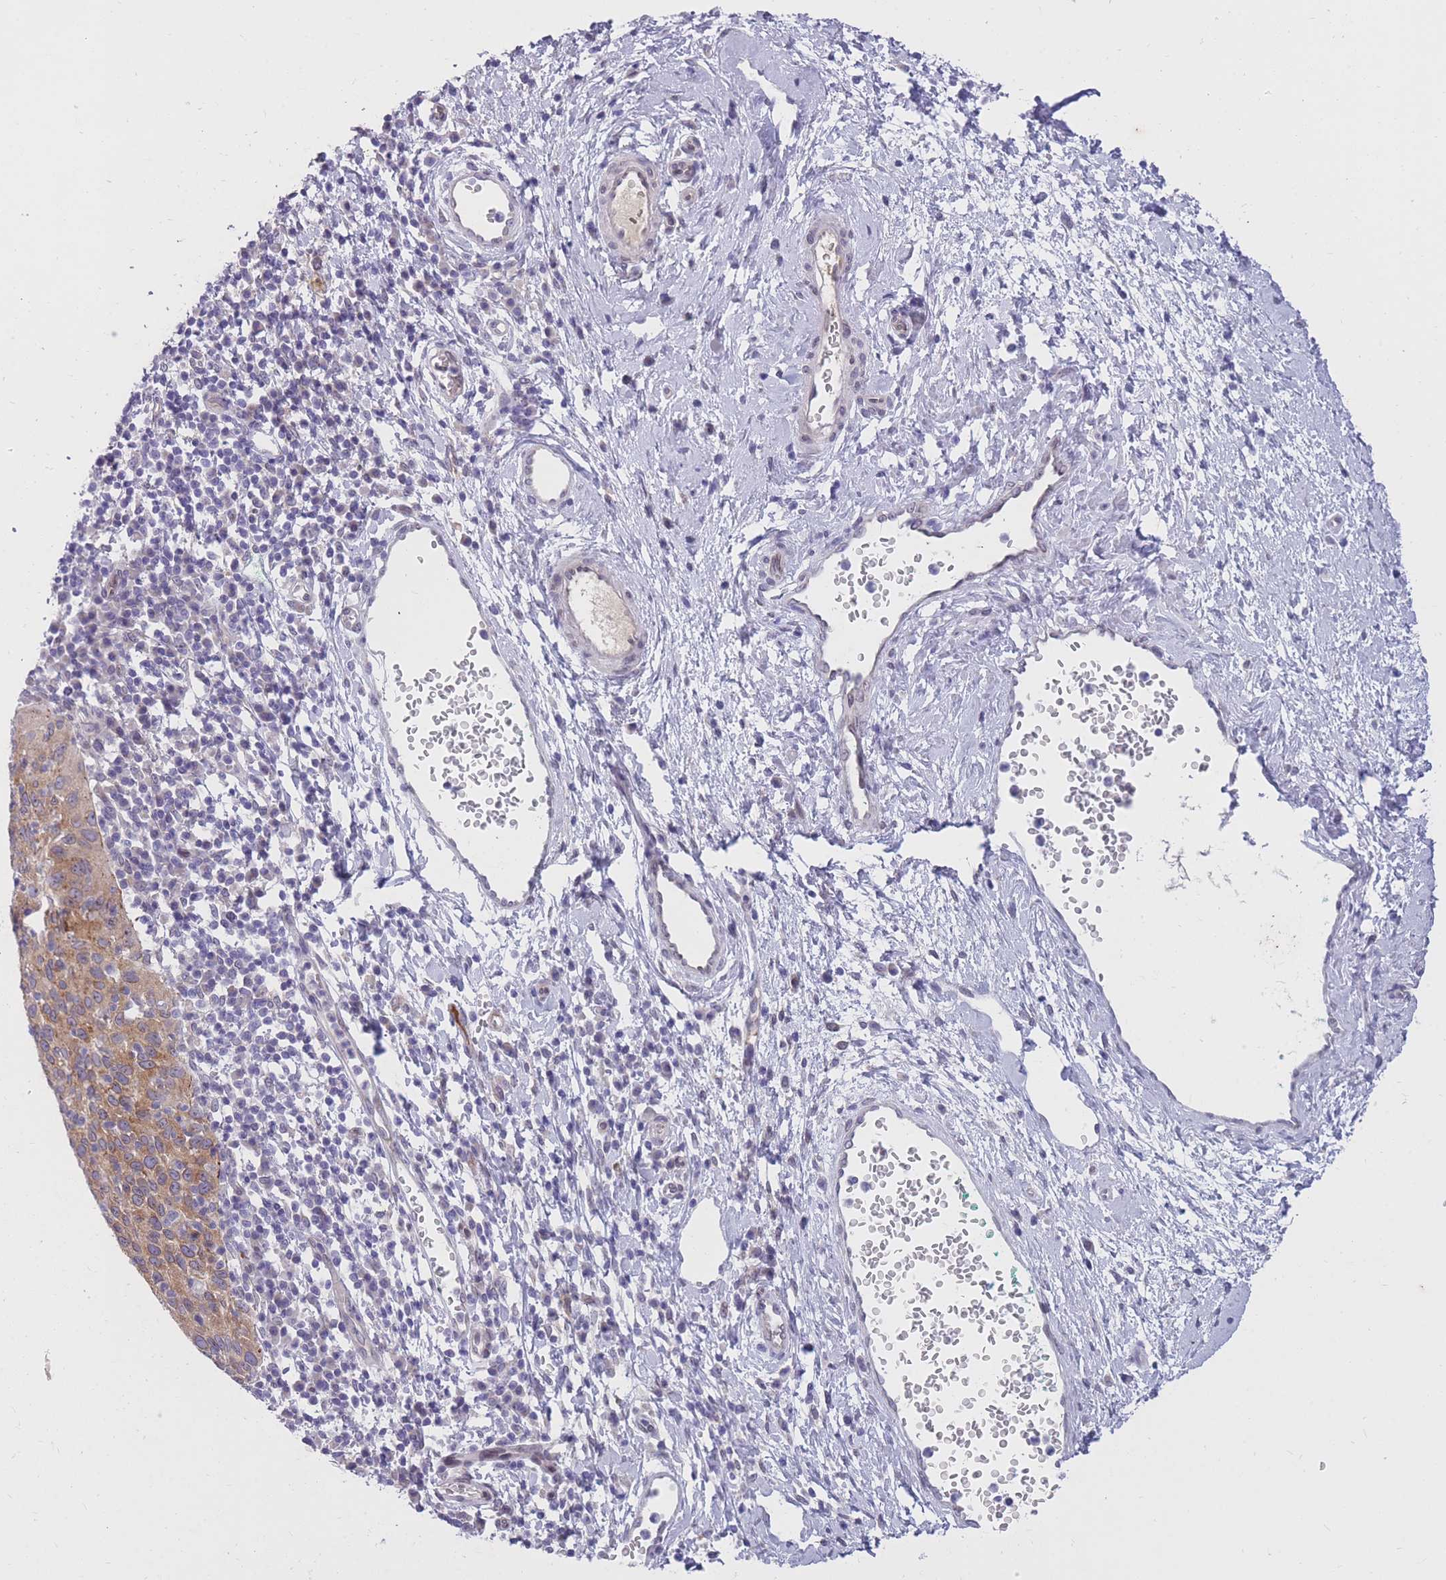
{"staining": {"intensity": "moderate", "quantity": "25%-75%", "location": "cytoplasmic/membranous"}, "tissue": "cervical cancer", "cell_type": "Tumor cells", "image_type": "cancer", "snomed": [{"axis": "morphology", "description": "Squamous cell carcinoma, NOS"}, {"axis": "topography", "description": "Cervix"}], "caption": "Tumor cells display moderate cytoplasmic/membranous staining in about 25%-75% of cells in cervical cancer (squamous cell carcinoma).", "gene": "HOOK2", "patient": {"sex": "female", "age": 30}}